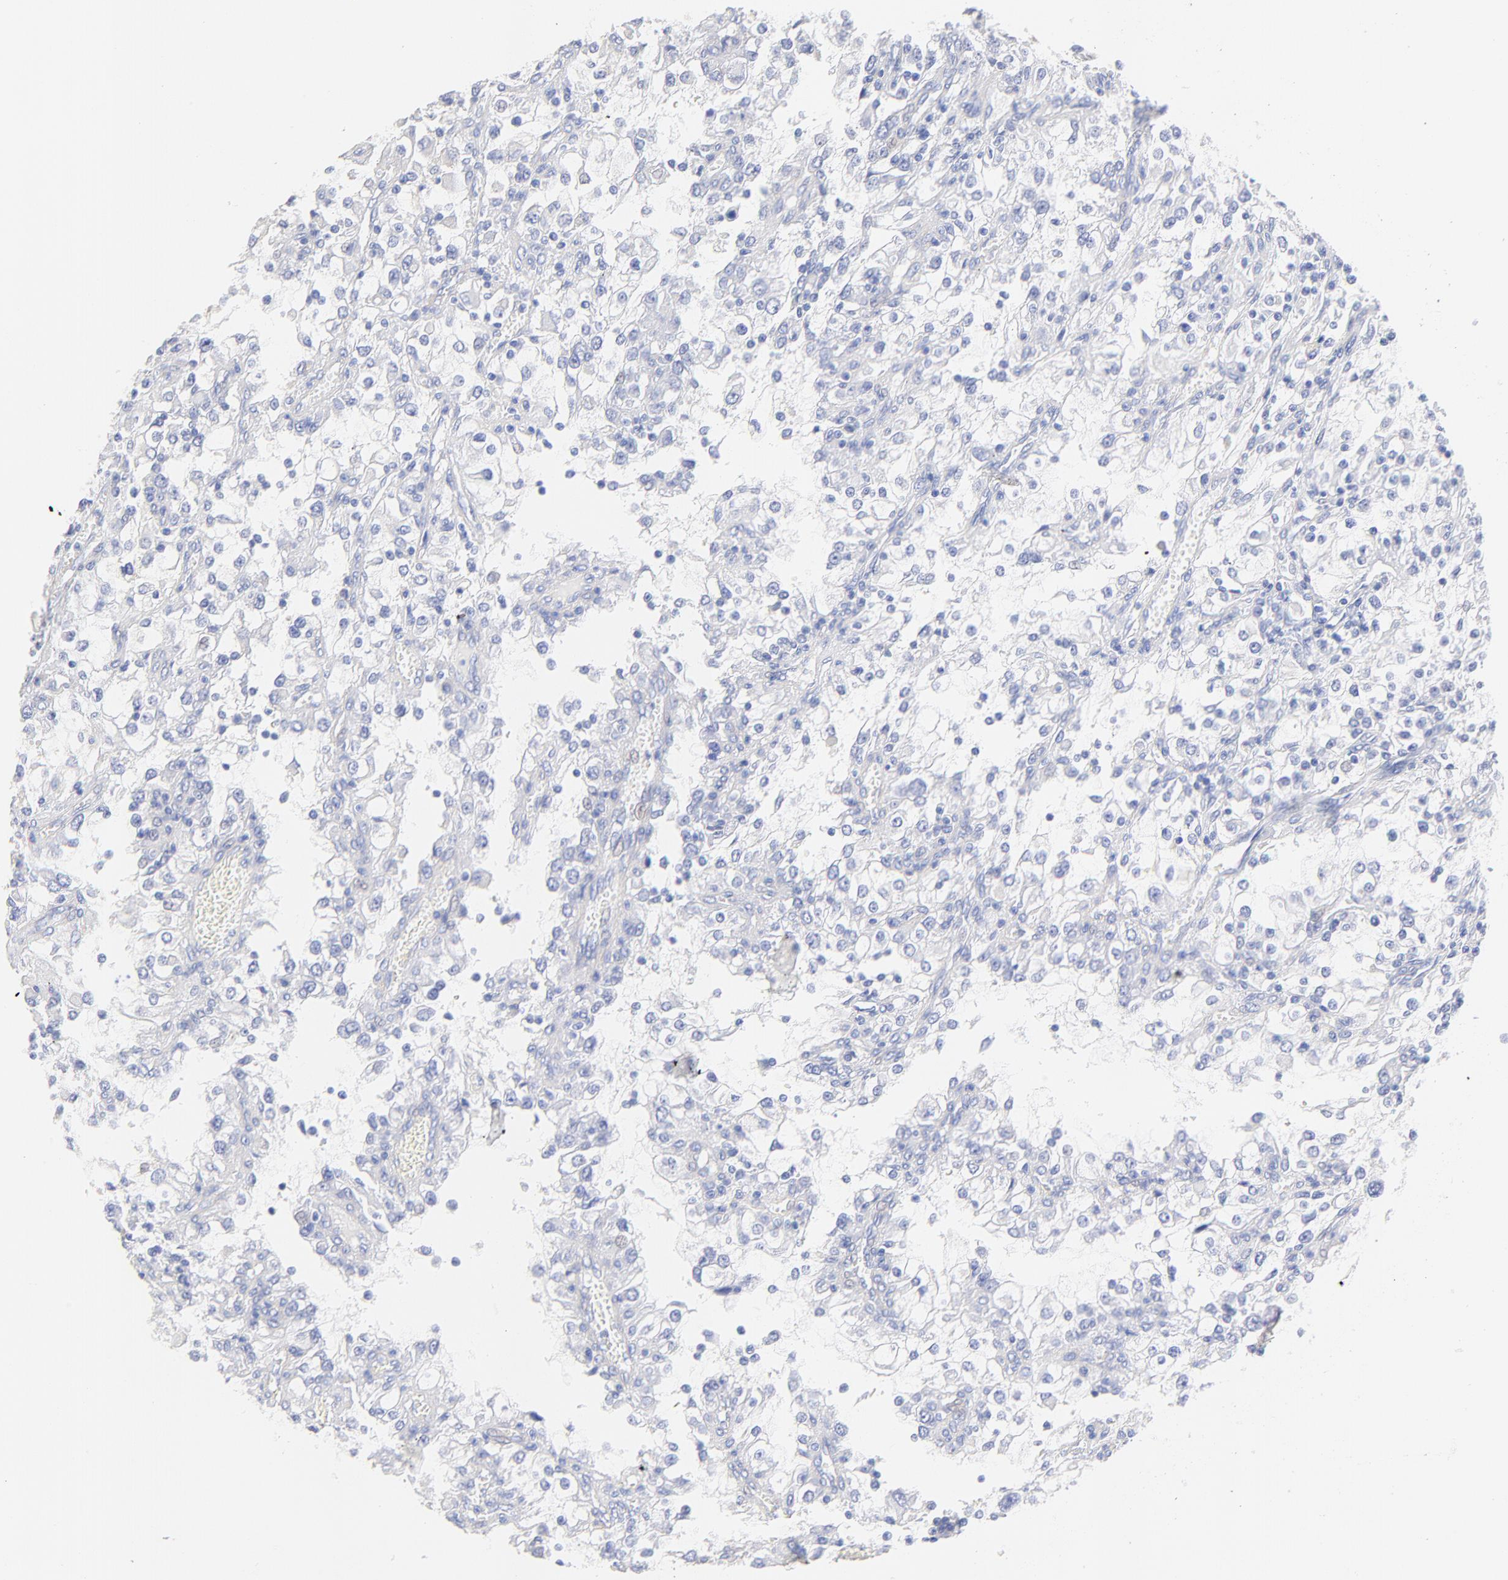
{"staining": {"intensity": "negative", "quantity": "none", "location": "none"}, "tissue": "renal cancer", "cell_type": "Tumor cells", "image_type": "cancer", "snomed": [{"axis": "morphology", "description": "Adenocarcinoma, NOS"}, {"axis": "topography", "description": "Kidney"}], "caption": "This histopathology image is of adenocarcinoma (renal) stained with IHC to label a protein in brown with the nuclei are counter-stained blue. There is no expression in tumor cells. (DAB IHC with hematoxylin counter stain).", "gene": "ACTRT1", "patient": {"sex": "female", "age": 52}}